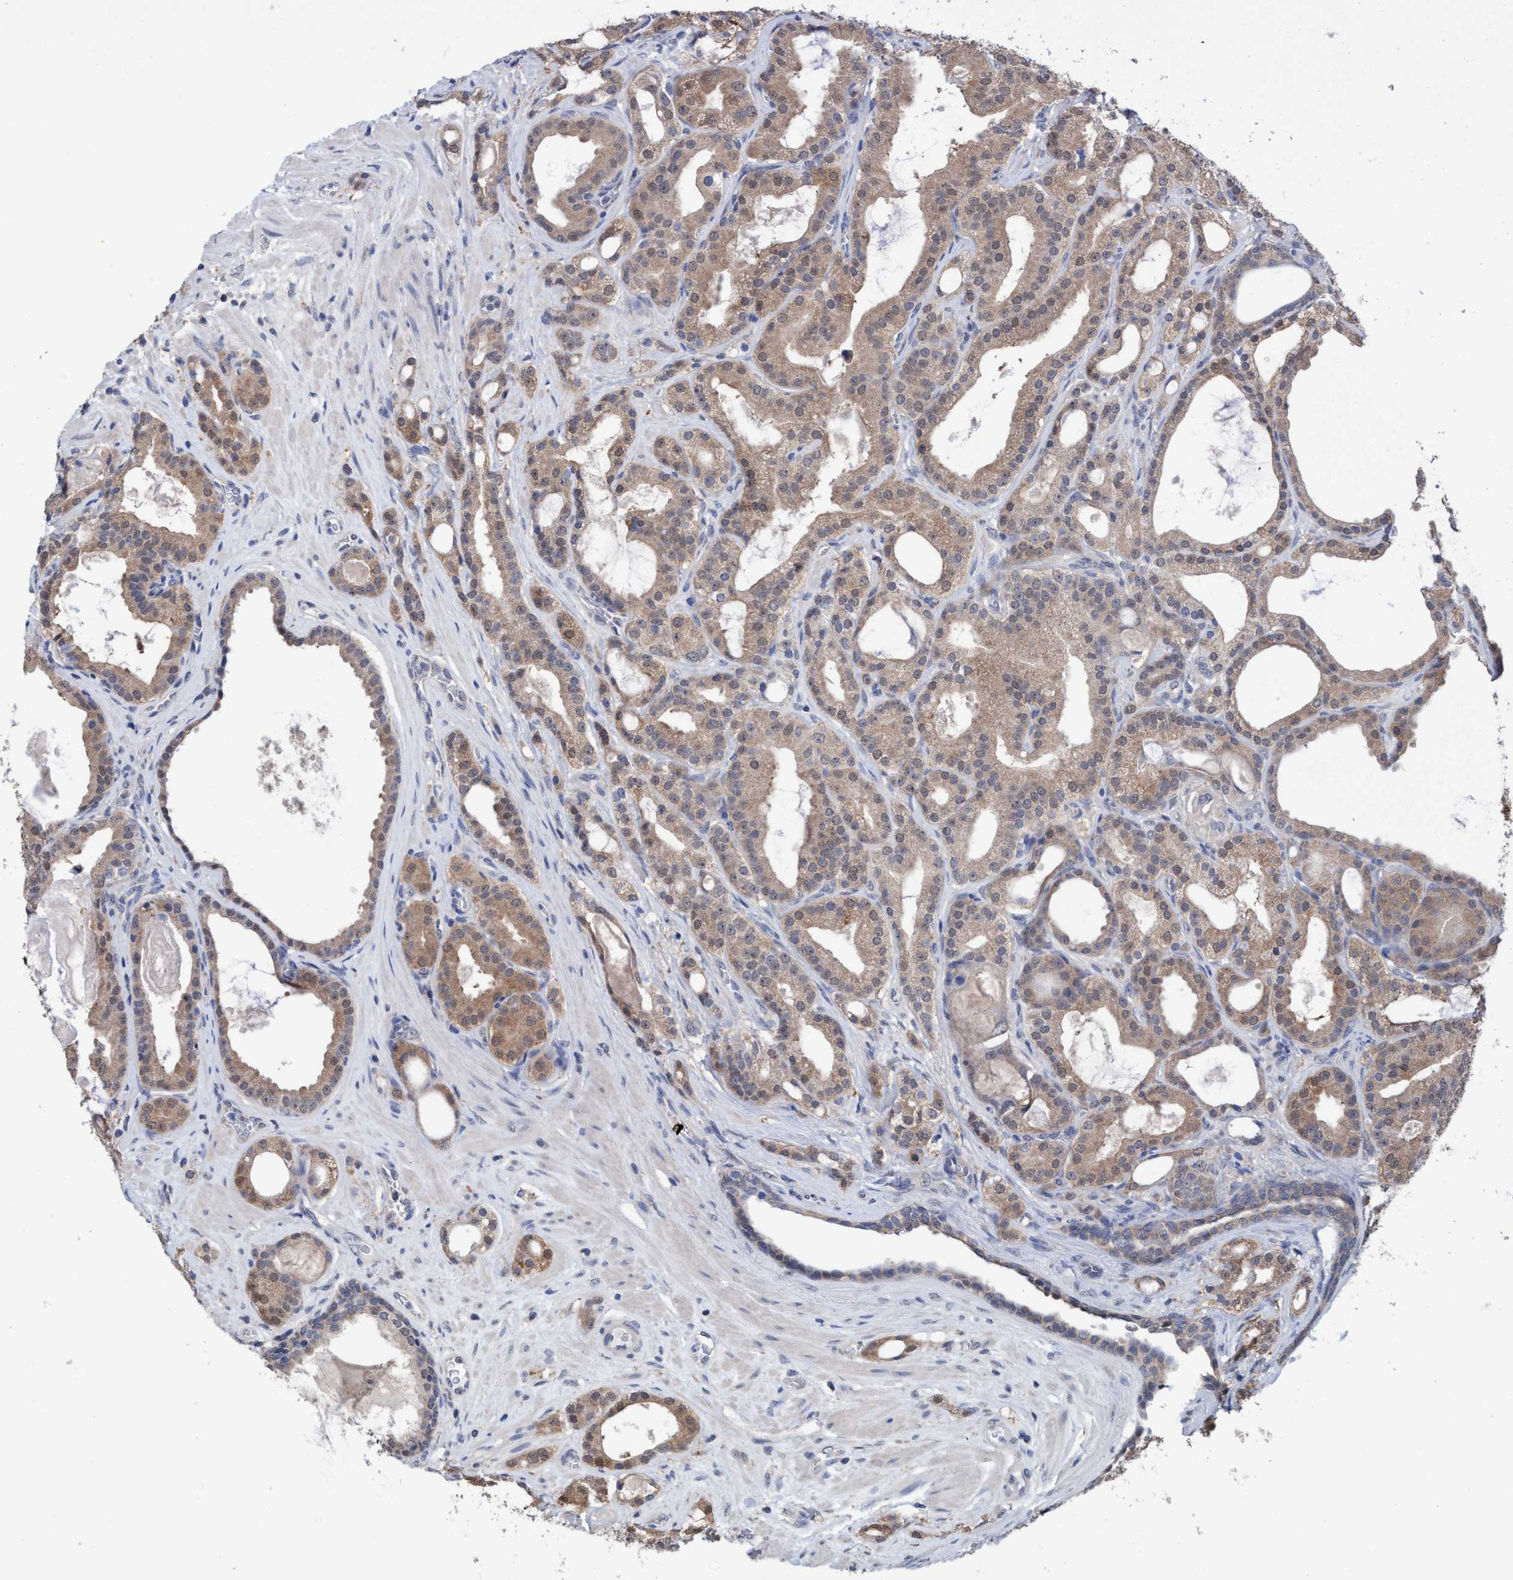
{"staining": {"intensity": "weak", "quantity": ">75%", "location": "cytoplasmic/membranous"}, "tissue": "prostate cancer", "cell_type": "Tumor cells", "image_type": "cancer", "snomed": [{"axis": "morphology", "description": "Adenocarcinoma, High grade"}, {"axis": "topography", "description": "Prostate"}], "caption": "Immunohistochemical staining of human prostate cancer (adenocarcinoma (high-grade)) shows low levels of weak cytoplasmic/membranous protein expression in approximately >75% of tumor cells. (DAB (3,3'-diaminobenzidine) = brown stain, brightfield microscopy at high magnification).", "gene": "GLOD4", "patient": {"sex": "male", "age": 60}}